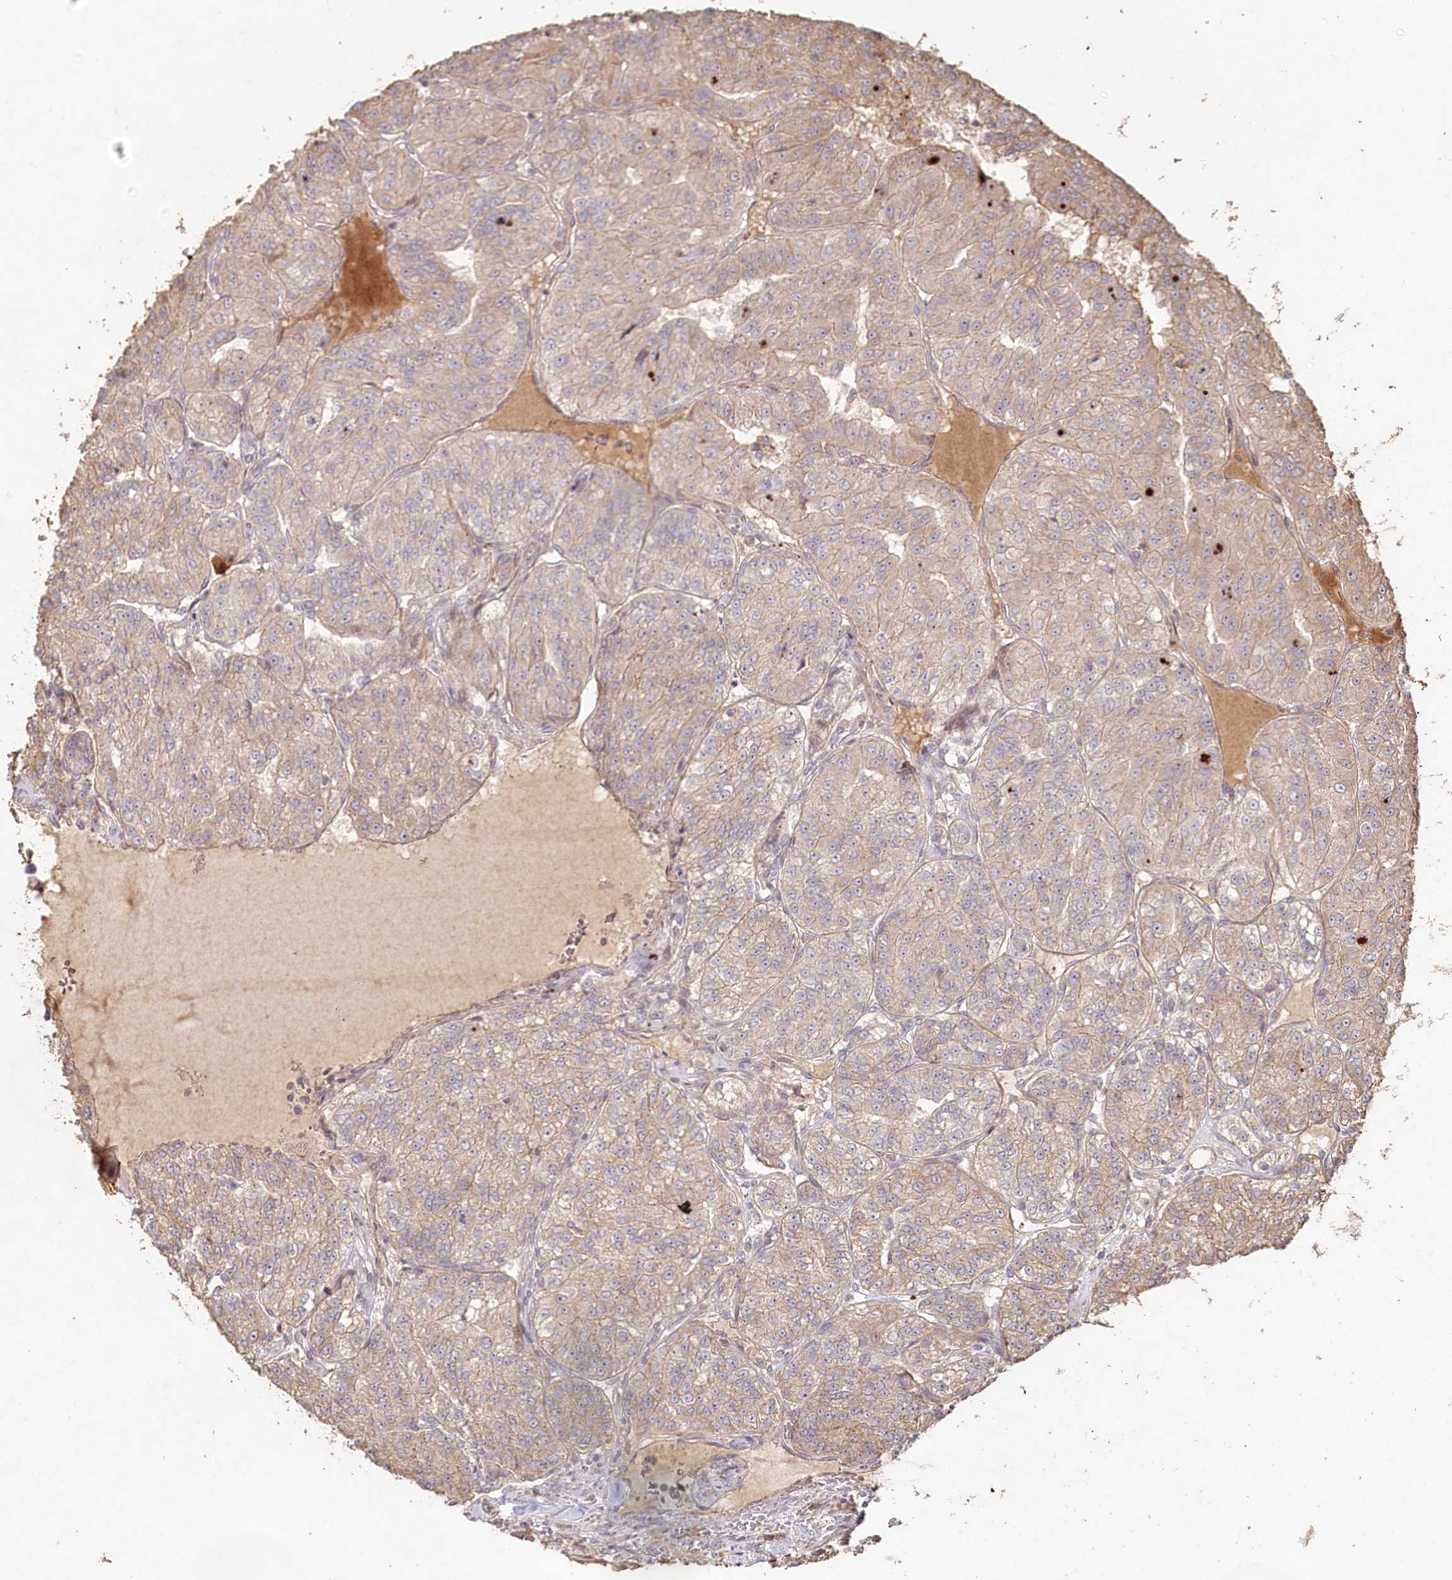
{"staining": {"intensity": "weak", "quantity": "25%-75%", "location": "cytoplasmic/membranous"}, "tissue": "renal cancer", "cell_type": "Tumor cells", "image_type": "cancer", "snomed": [{"axis": "morphology", "description": "Adenocarcinoma, NOS"}, {"axis": "topography", "description": "Kidney"}], "caption": "Immunohistochemical staining of human renal cancer (adenocarcinoma) displays weak cytoplasmic/membranous protein positivity in about 25%-75% of tumor cells.", "gene": "HAL", "patient": {"sex": "female", "age": 63}}